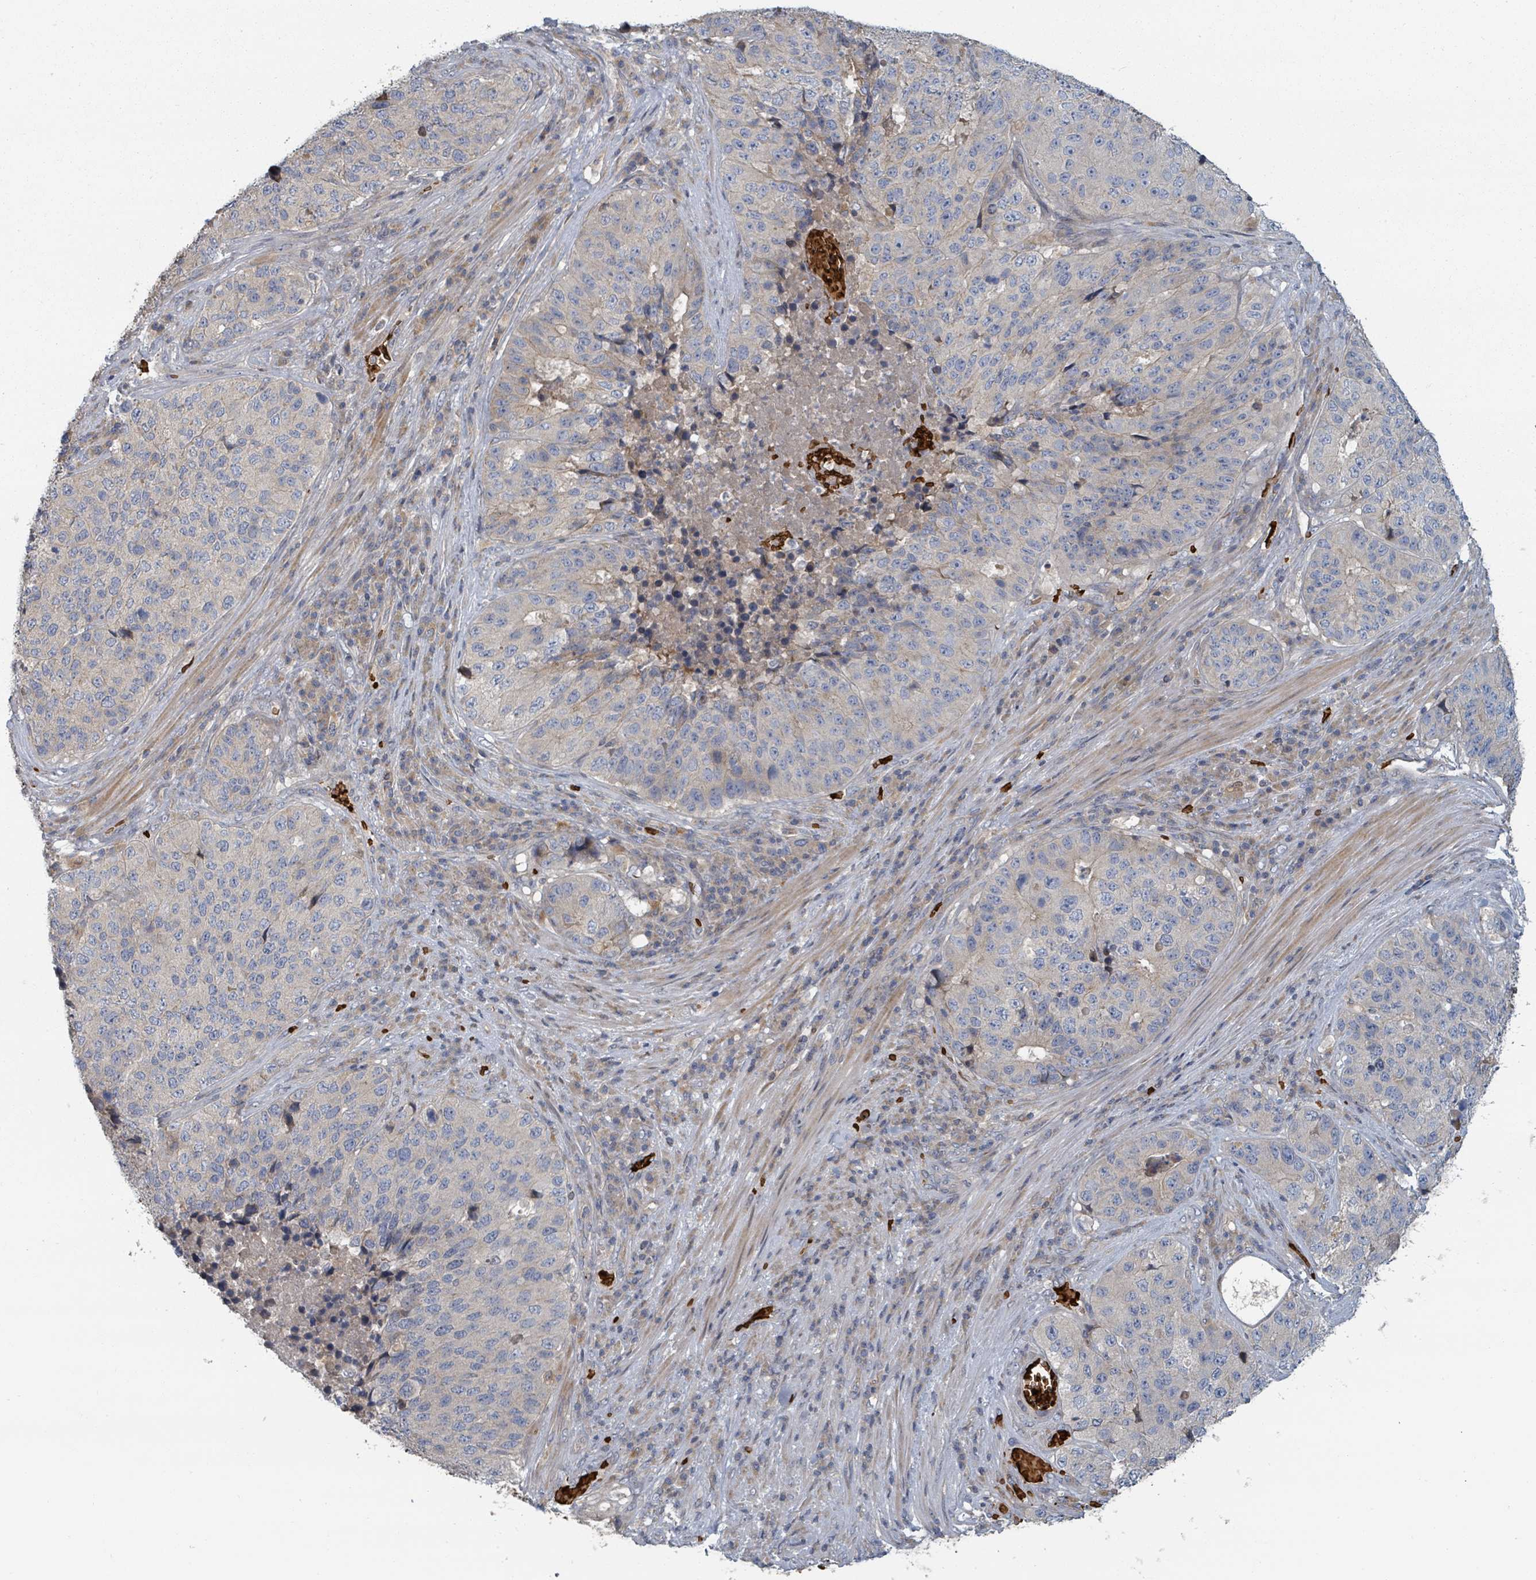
{"staining": {"intensity": "negative", "quantity": "none", "location": "none"}, "tissue": "stomach cancer", "cell_type": "Tumor cells", "image_type": "cancer", "snomed": [{"axis": "morphology", "description": "Adenocarcinoma, NOS"}, {"axis": "topography", "description": "Stomach"}], "caption": "An immunohistochemistry (IHC) photomicrograph of stomach adenocarcinoma is shown. There is no staining in tumor cells of stomach adenocarcinoma.", "gene": "TRPC4AP", "patient": {"sex": "male", "age": 71}}